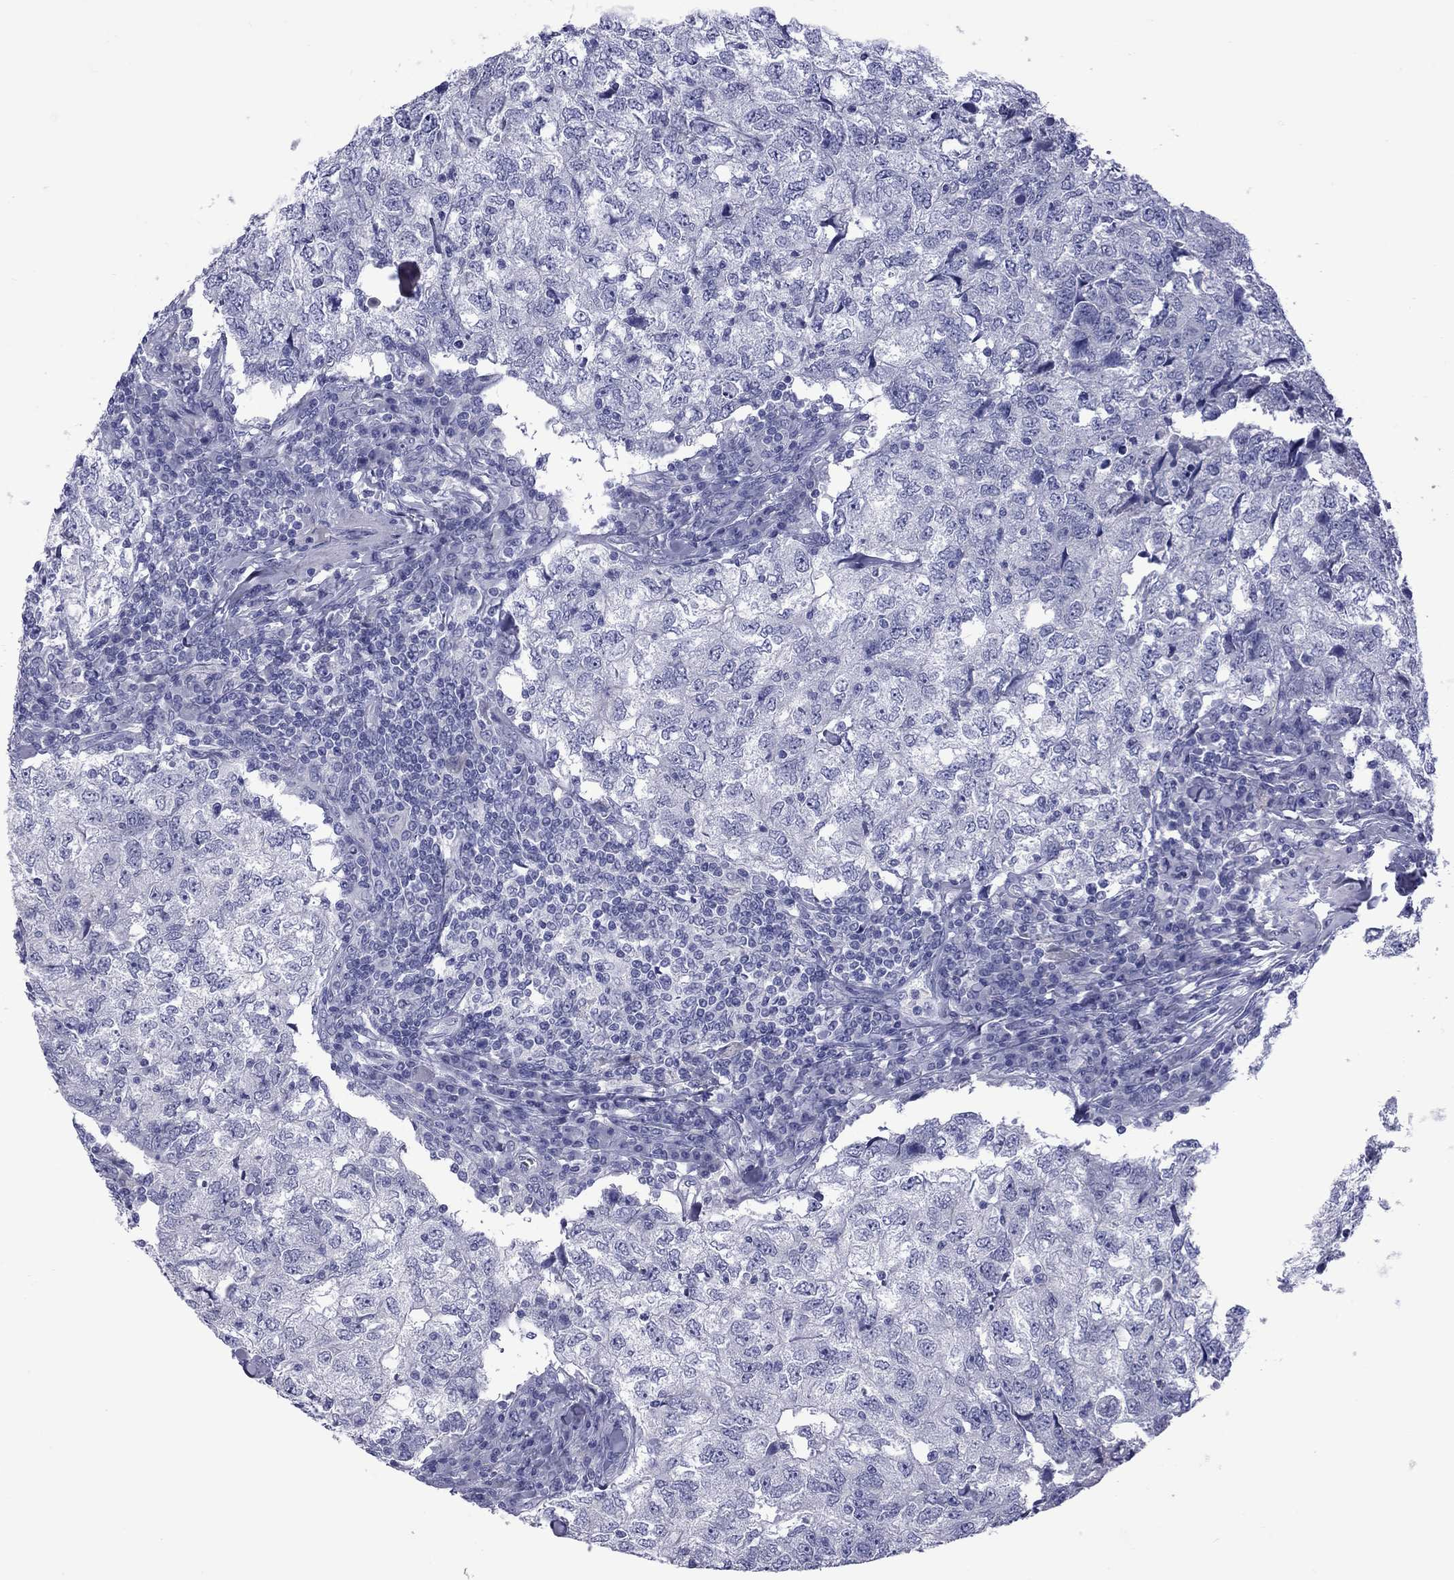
{"staining": {"intensity": "negative", "quantity": "none", "location": "none"}, "tissue": "breast cancer", "cell_type": "Tumor cells", "image_type": "cancer", "snomed": [{"axis": "morphology", "description": "Duct carcinoma"}, {"axis": "topography", "description": "Breast"}], "caption": "An image of human invasive ductal carcinoma (breast) is negative for staining in tumor cells.", "gene": "EPPIN", "patient": {"sex": "female", "age": 30}}